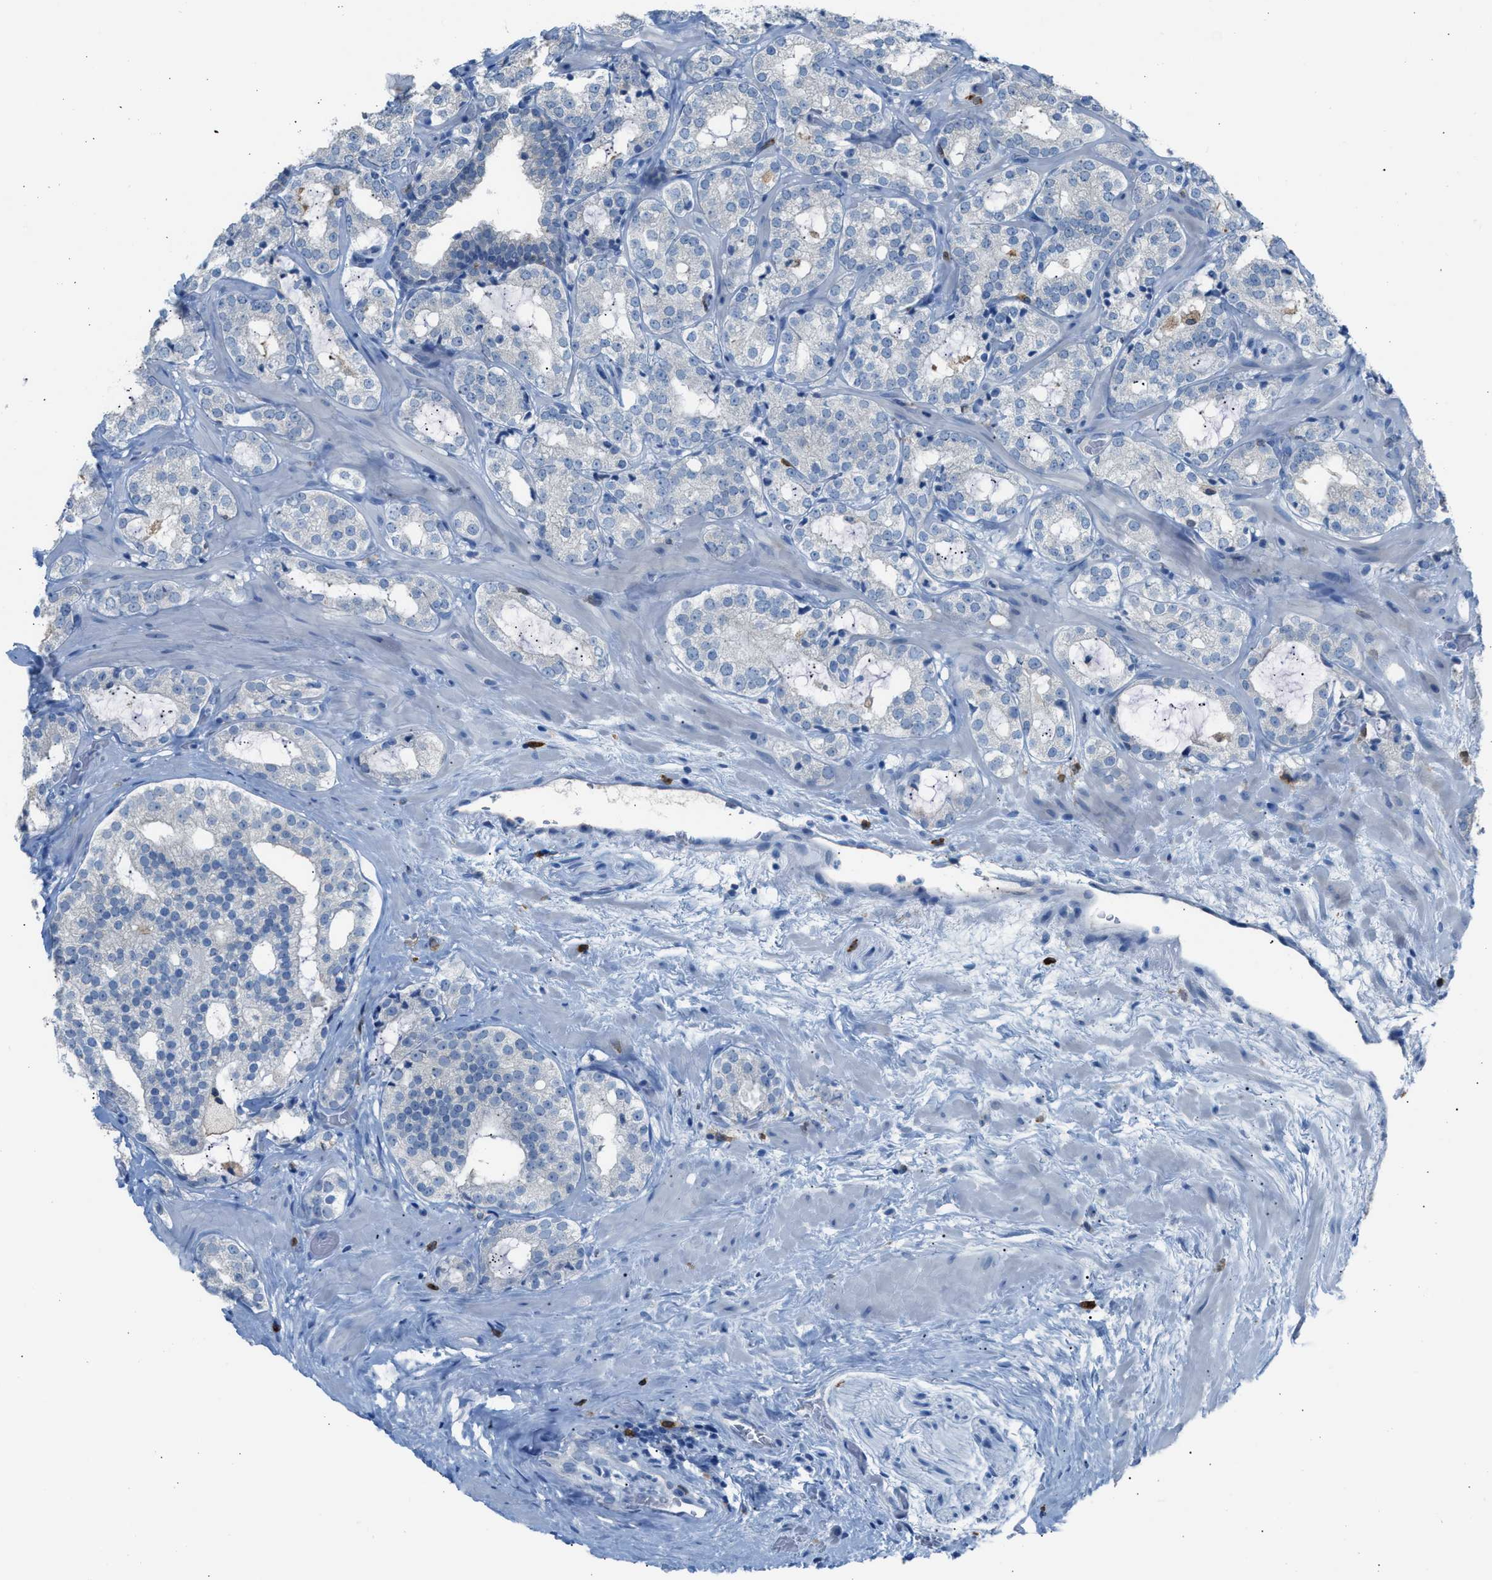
{"staining": {"intensity": "negative", "quantity": "none", "location": "none"}, "tissue": "prostate cancer", "cell_type": "Tumor cells", "image_type": "cancer", "snomed": [{"axis": "morphology", "description": "Adenocarcinoma, High grade"}, {"axis": "topography", "description": "Prostate"}], "caption": "Prostate cancer (high-grade adenocarcinoma) was stained to show a protein in brown. There is no significant expression in tumor cells.", "gene": "CLEC10A", "patient": {"sex": "male", "age": 64}}